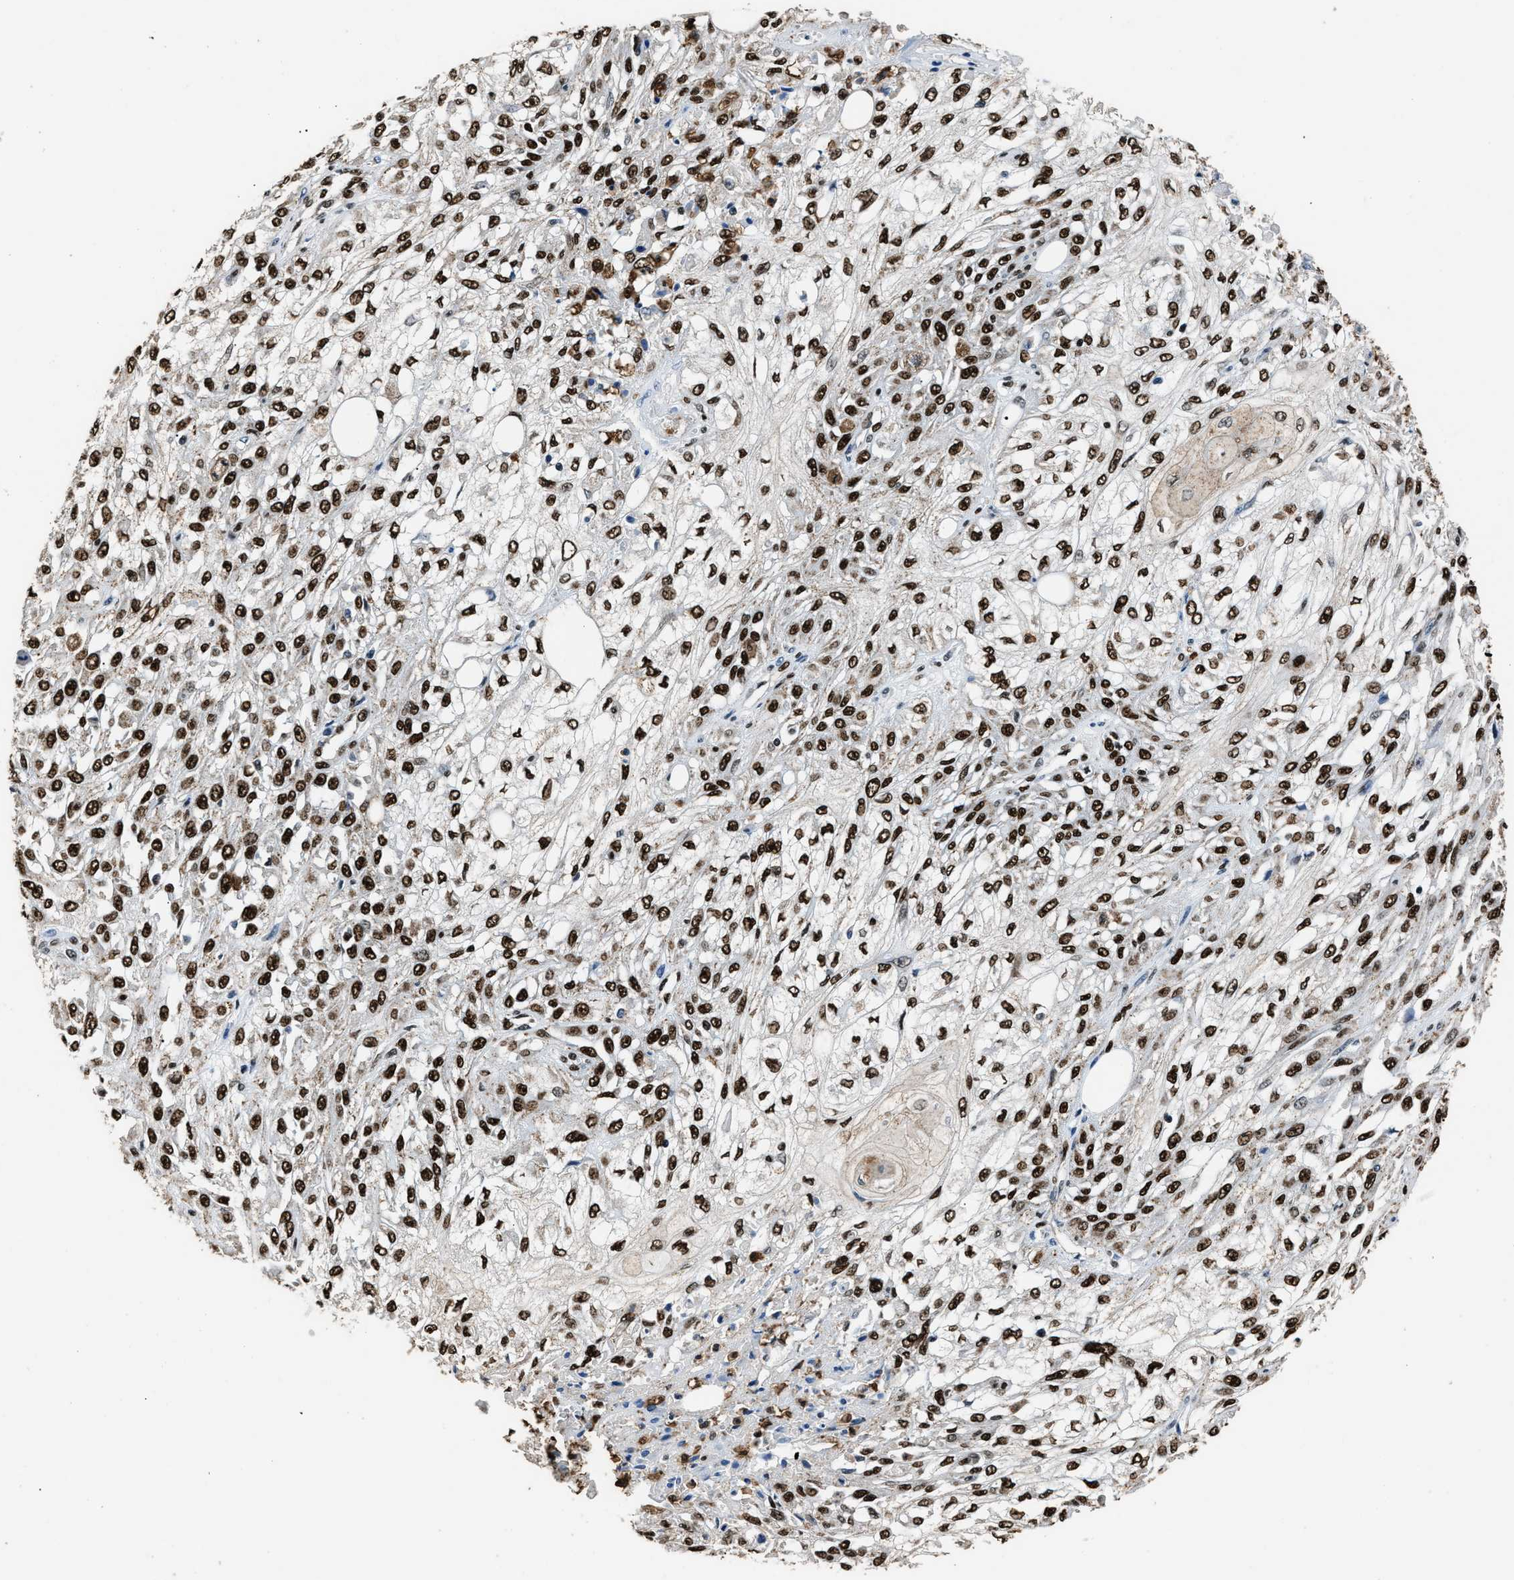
{"staining": {"intensity": "strong", "quantity": ">75%", "location": "nuclear"}, "tissue": "skin cancer", "cell_type": "Tumor cells", "image_type": "cancer", "snomed": [{"axis": "morphology", "description": "Squamous cell carcinoma, NOS"}, {"axis": "morphology", "description": "Squamous cell carcinoma, metastatic, NOS"}, {"axis": "topography", "description": "Skin"}, {"axis": "topography", "description": "Lymph node"}], "caption": "Immunohistochemical staining of skin cancer (metastatic squamous cell carcinoma) demonstrates high levels of strong nuclear positivity in approximately >75% of tumor cells. Using DAB (brown) and hematoxylin (blue) stains, captured at high magnification using brightfield microscopy.", "gene": "SAFB", "patient": {"sex": "male", "age": 75}}